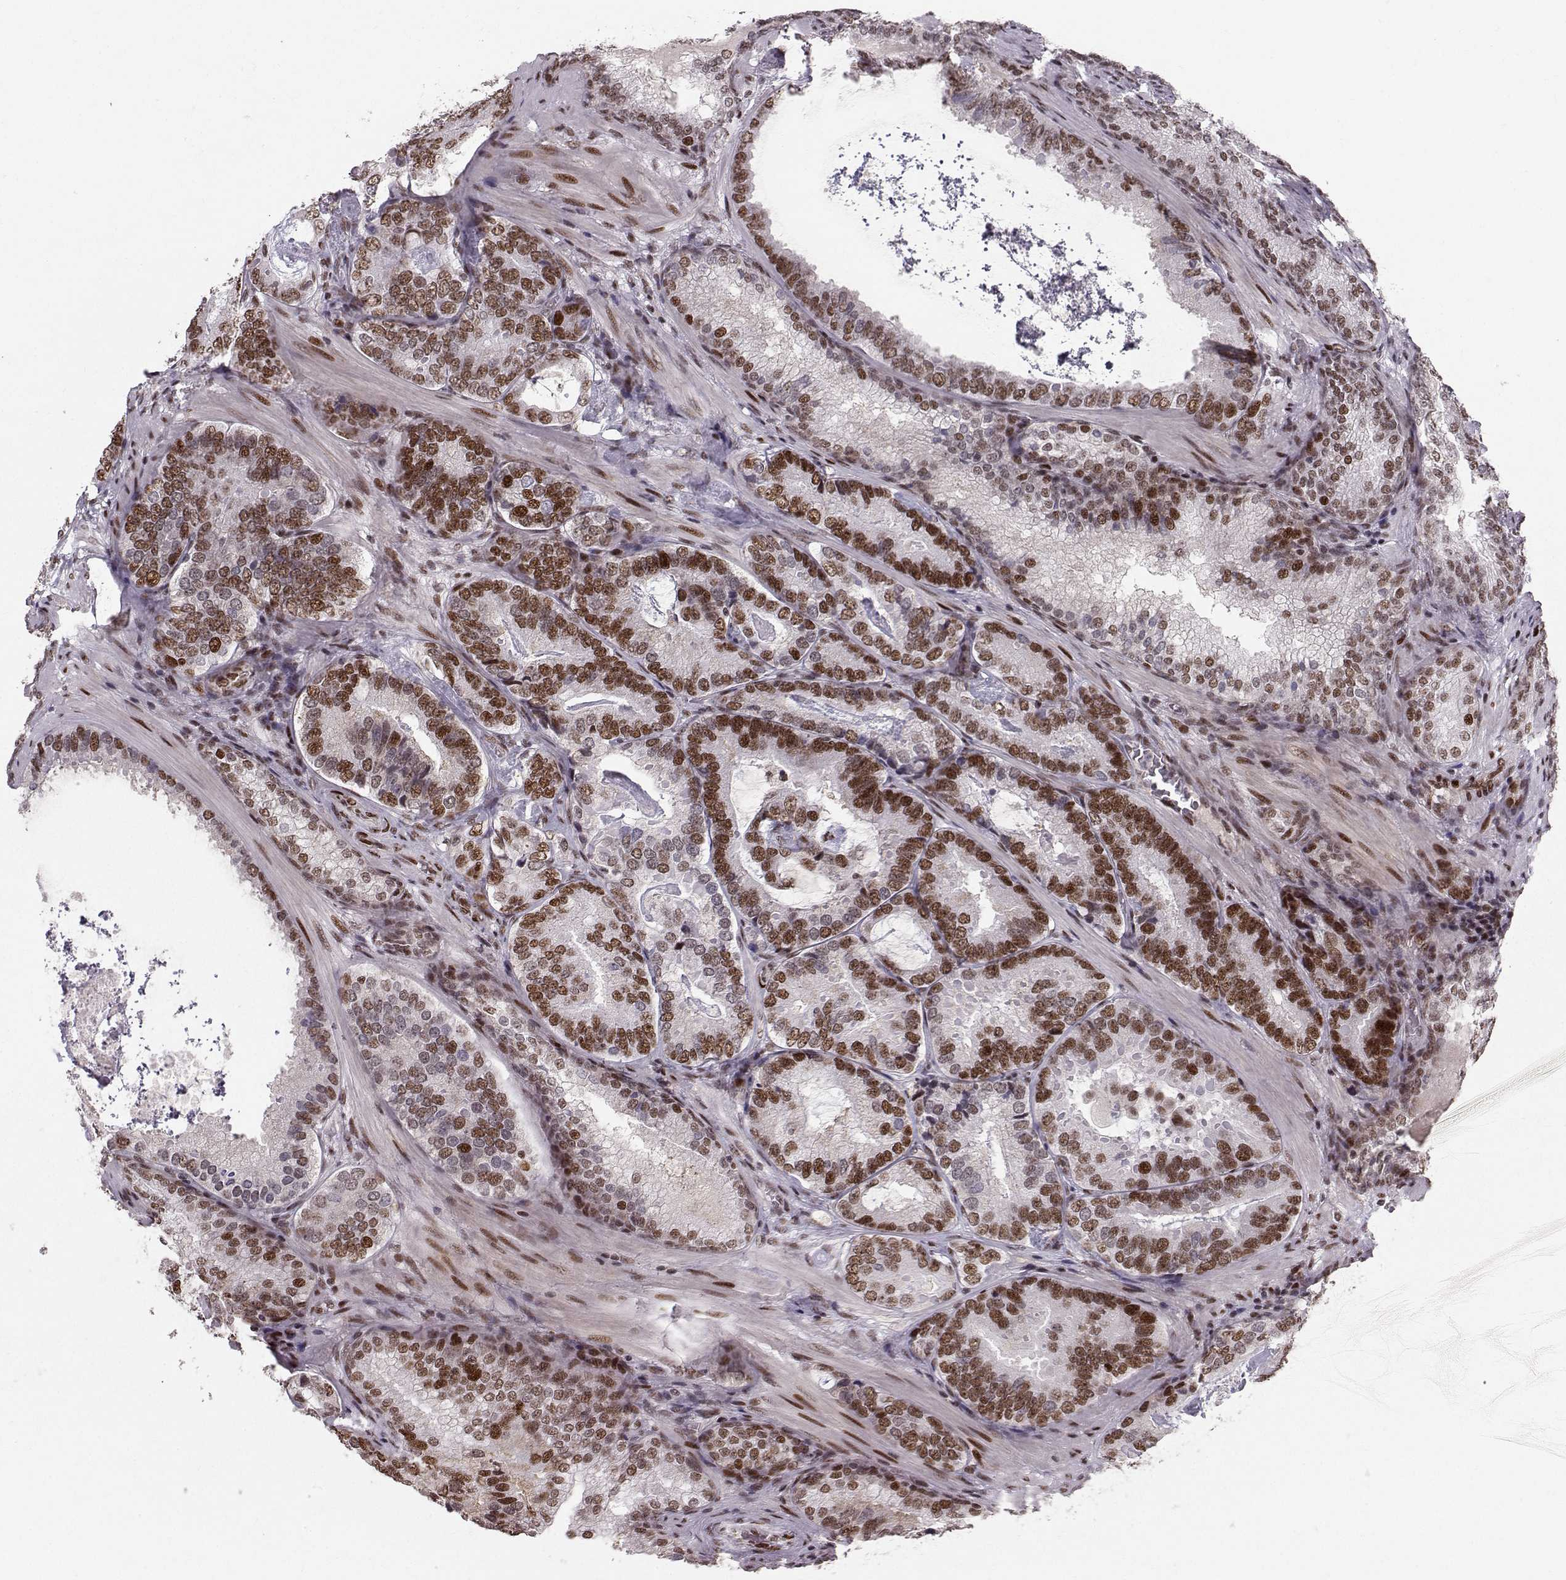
{"staining": {"intensity": "strong", "quantity": ">75%", "location": "nuclear"}, "tissue": "prostate cancer", "cell_type": "Tumor cells", "image_type": "cancer", "snomed": [{"axis": "morphology", "description": "Adenocarcinoma, Low grade"}, {"axis": "topography", "description": "Prostate"}], "caption": "Immunohistochemical staining of human prostate adenocarcinoma (low-grade) shows strong nuclear protein positivity in about >75% of tumor cells.", "gene": "SNAPC2", "patient": {"sex": "male", "age": 60}}